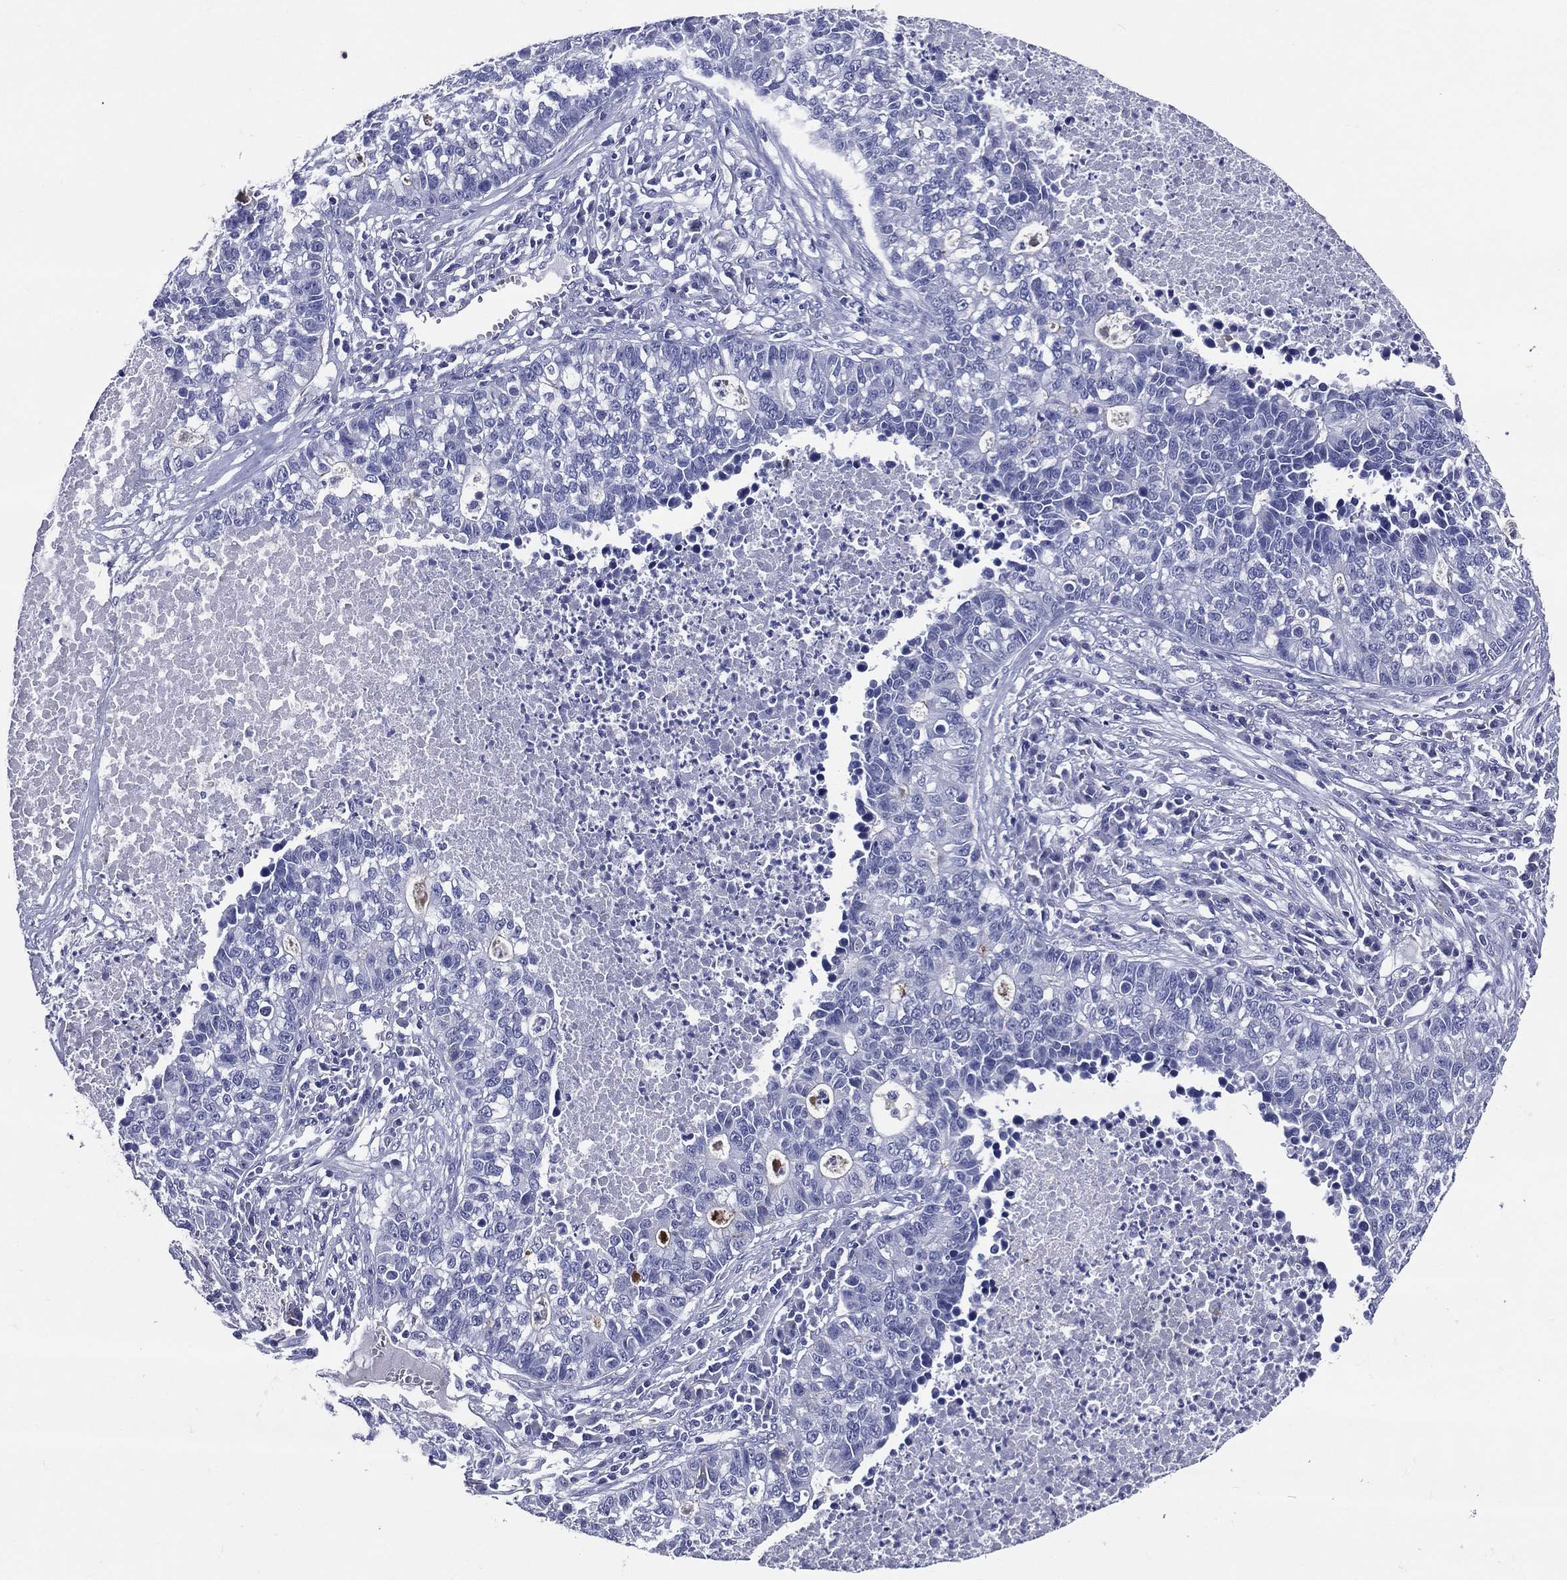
{"staining": {"intensity": "negative", "quantity": "none", "location": "none"}, "tissue": "lung cancer", "cell_type": "Tumor cells", "image_type": "cancer", "snomed": [{"axis": "morphology", "description": "Adenocarcinoma, NOS"}, {"axis": "topography", "description": "Lung"}], "caption": "Immunohistochemical staining of lung adenocarcinoma exhibits no significant positivity in tumor cells.", "gene": "ACE2", "patient": {"sex": "male", "age": 57}}